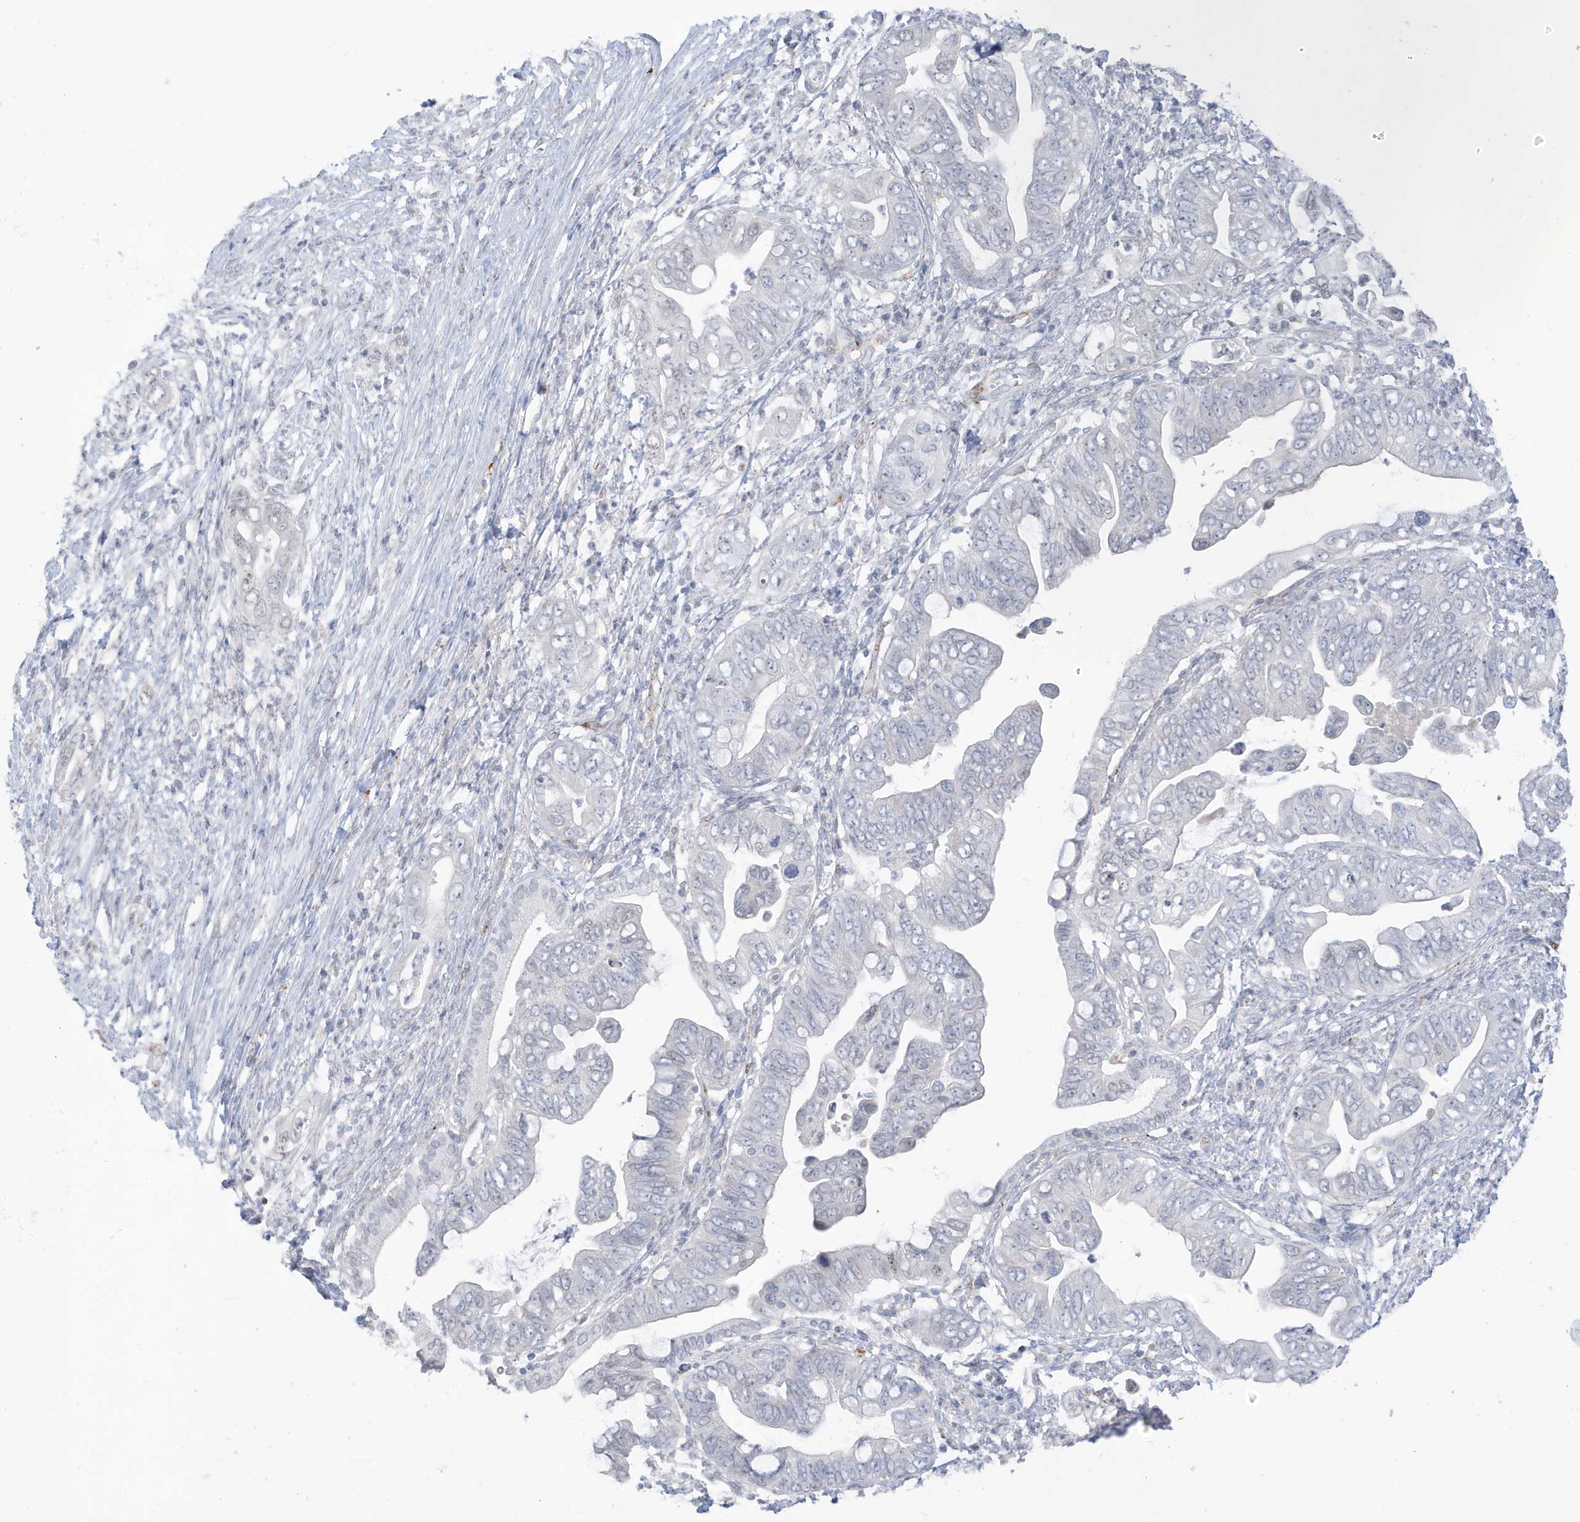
{"staining": {"intensity": "negative", "quantity": "none", "location": "none"}, "tissue": "pancreatic cancer", "cell_type": "Tumor cells", "image_type": "cancer", "snomed": [{"axis": "morphology", "description": "Adenocarcinoma, NOS"}, {"axis": "topography", "description": "Pancreas"}], "caption": "IHC micrograph of human pancreatic cancer (adenocarcinoma) stained for a protein (brown), which exhibits no positivity in tumor cells.", "gene": "PERM1", "patient": {"sex": "male", "age": 75}}